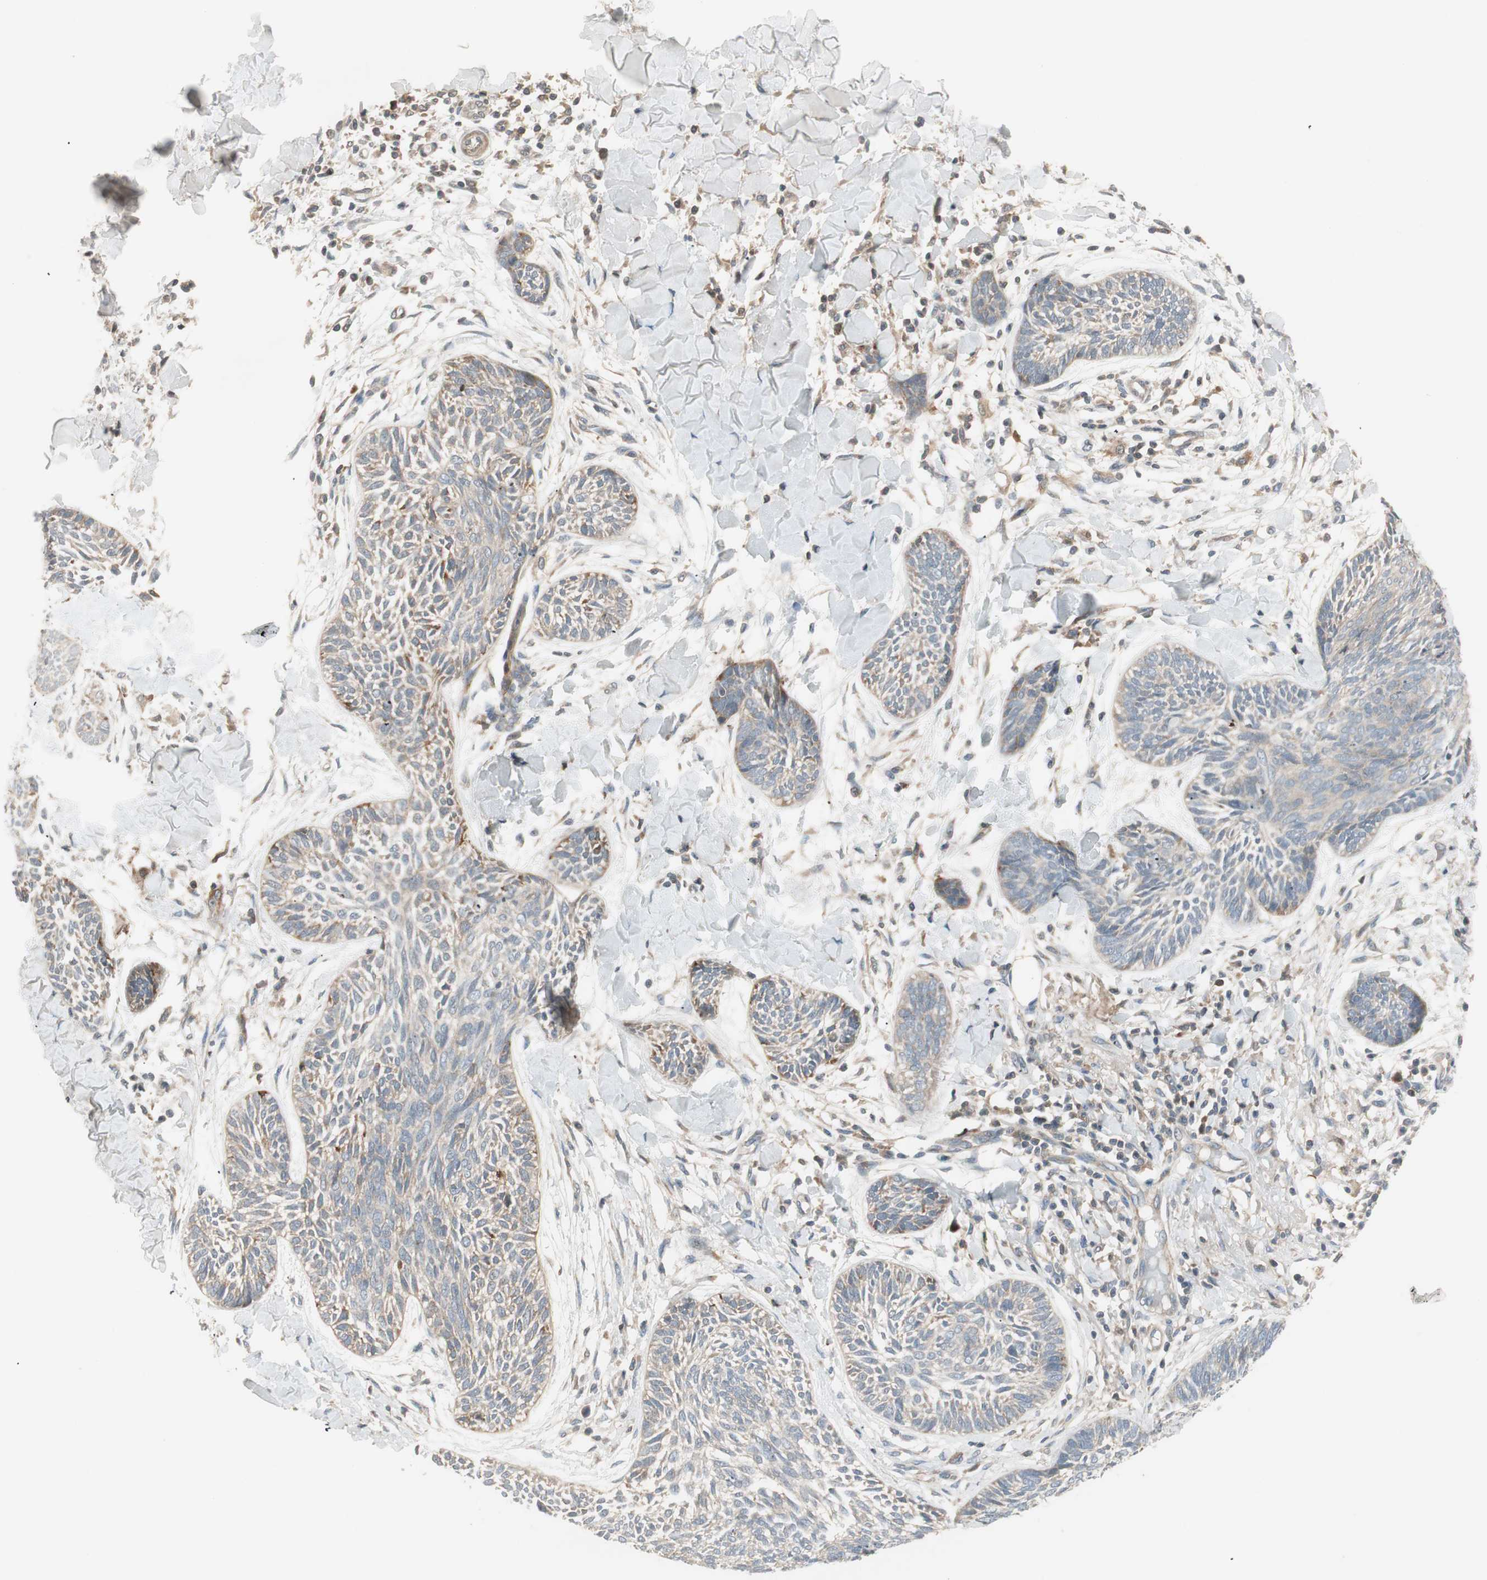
{"staining": {"intensity": "weak", "quantity": "<25%", "location": "cytoplasmic/membranous"}, "tissue": "skin cancer", "cell_type": "Tumor cells", "image_type": "cancer", "snomed": [{"axis": "morphology", "description": "Papilloma, NOS"}, {"axis": "morphology", "description": "Basal cell carcinoma"}, {"axis": "topography", "description": "Skin"}], "caption": "Skin cancer was stained to show a protein in brown. There is no significant positivity in tumor cells.", "gene": "SFRP1", "patient": {"sex": "male", "age": 87}}